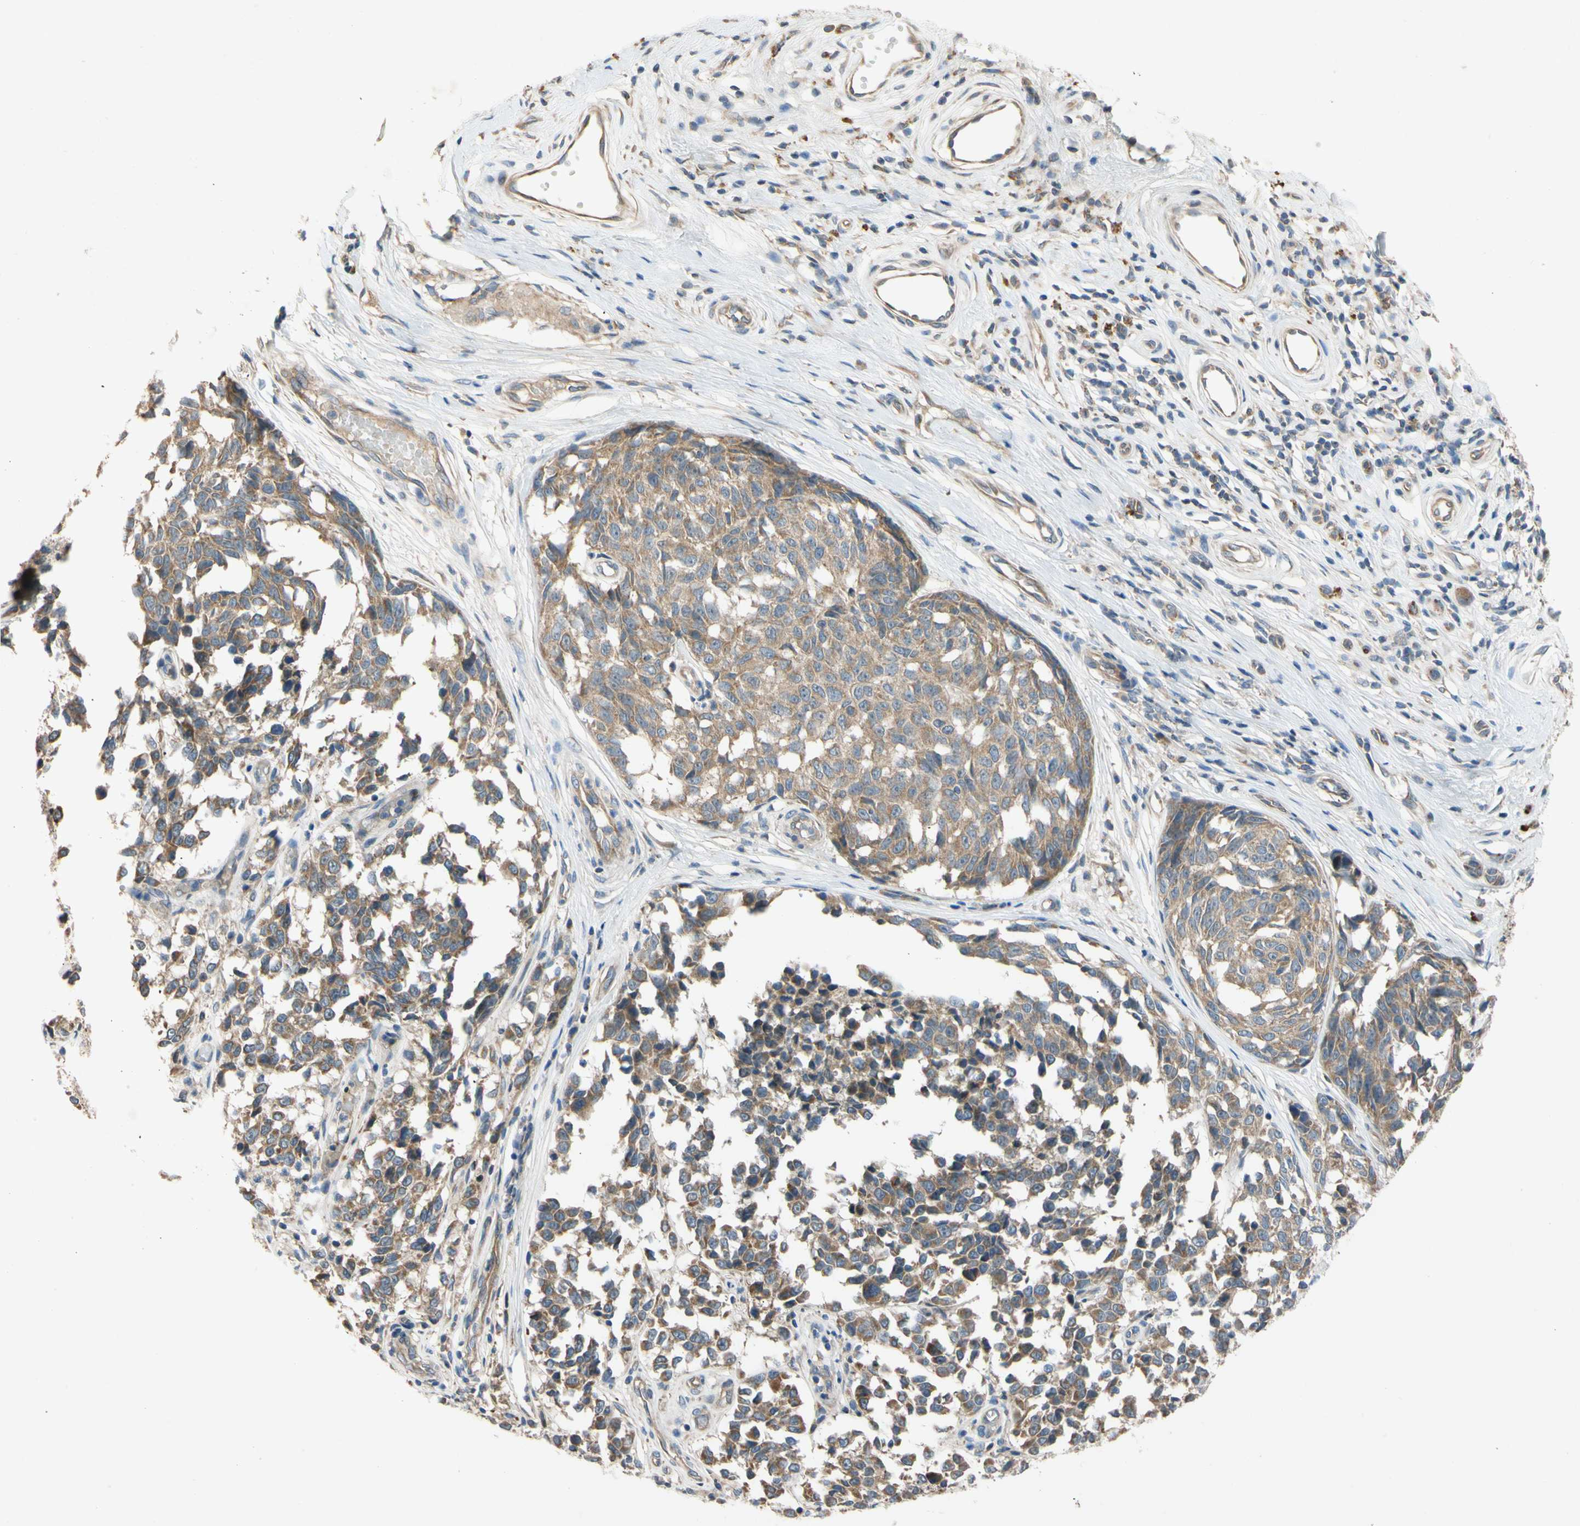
{"staining": {"intensity": "moderate", "quantity": ">75%", "location": "cytoplasmic/membranous"}, "tissue": "melanoma", "cell_type": "Tumor cells", "image_type": "cancer", "snomed": [{"axis": "morphology", "description": "Malignant melanoma, NOS"}, {"axis": "topography", "description": "Skin"}], "caption": "IHC histopathology image of melanoma stained for a protein (brown), which reveals medium levels of moderate cytoplasmic/membranous positivity in about >75% of tumor cells.", "gene": "MBTPS2", "patient": {"sex": "female", "age": 64}}